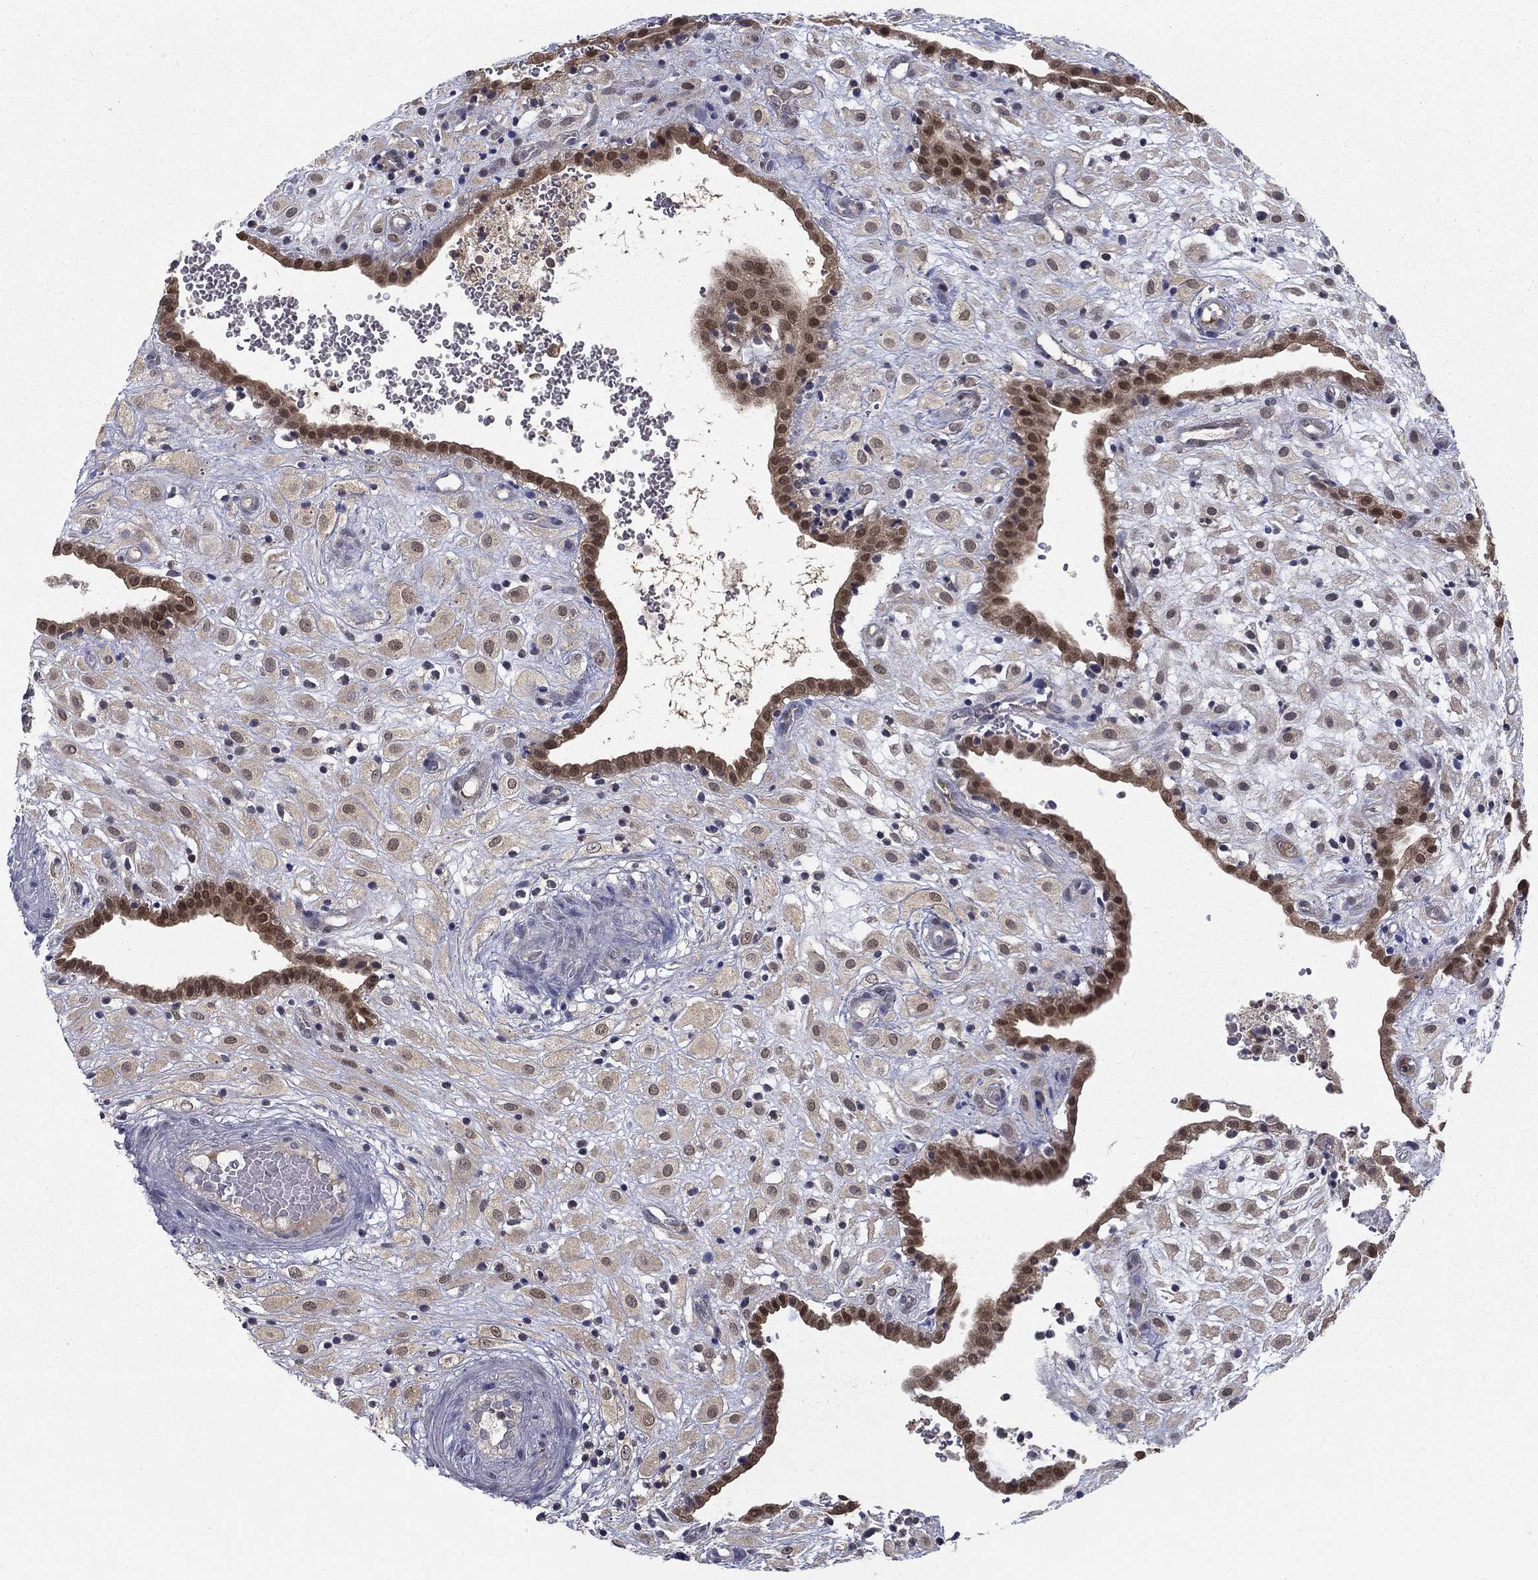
{"staining": {"intensity": "negative", "quantity": "none", "location": "none"}, "tissue": "placenta", "cell_type": "Decidual cells", "image_type": "normal", "snomed": [{"axis": "morphology", "description": "Normal tissue, NOS"}, {"axis": "topography", "description": "Placenta"}], "caption": "Immunohistochemistry of benign placenta shows no expression in decidual cells. The staining was performed using DAB (3,3'-diaminobenzidine) to visualize the protein expression in brown, while the nuclei were stained in blue with hematoxylin (Magnification: 20x).", "gene": "NIT2", "patient": {"sex": "female", "age": 24}}